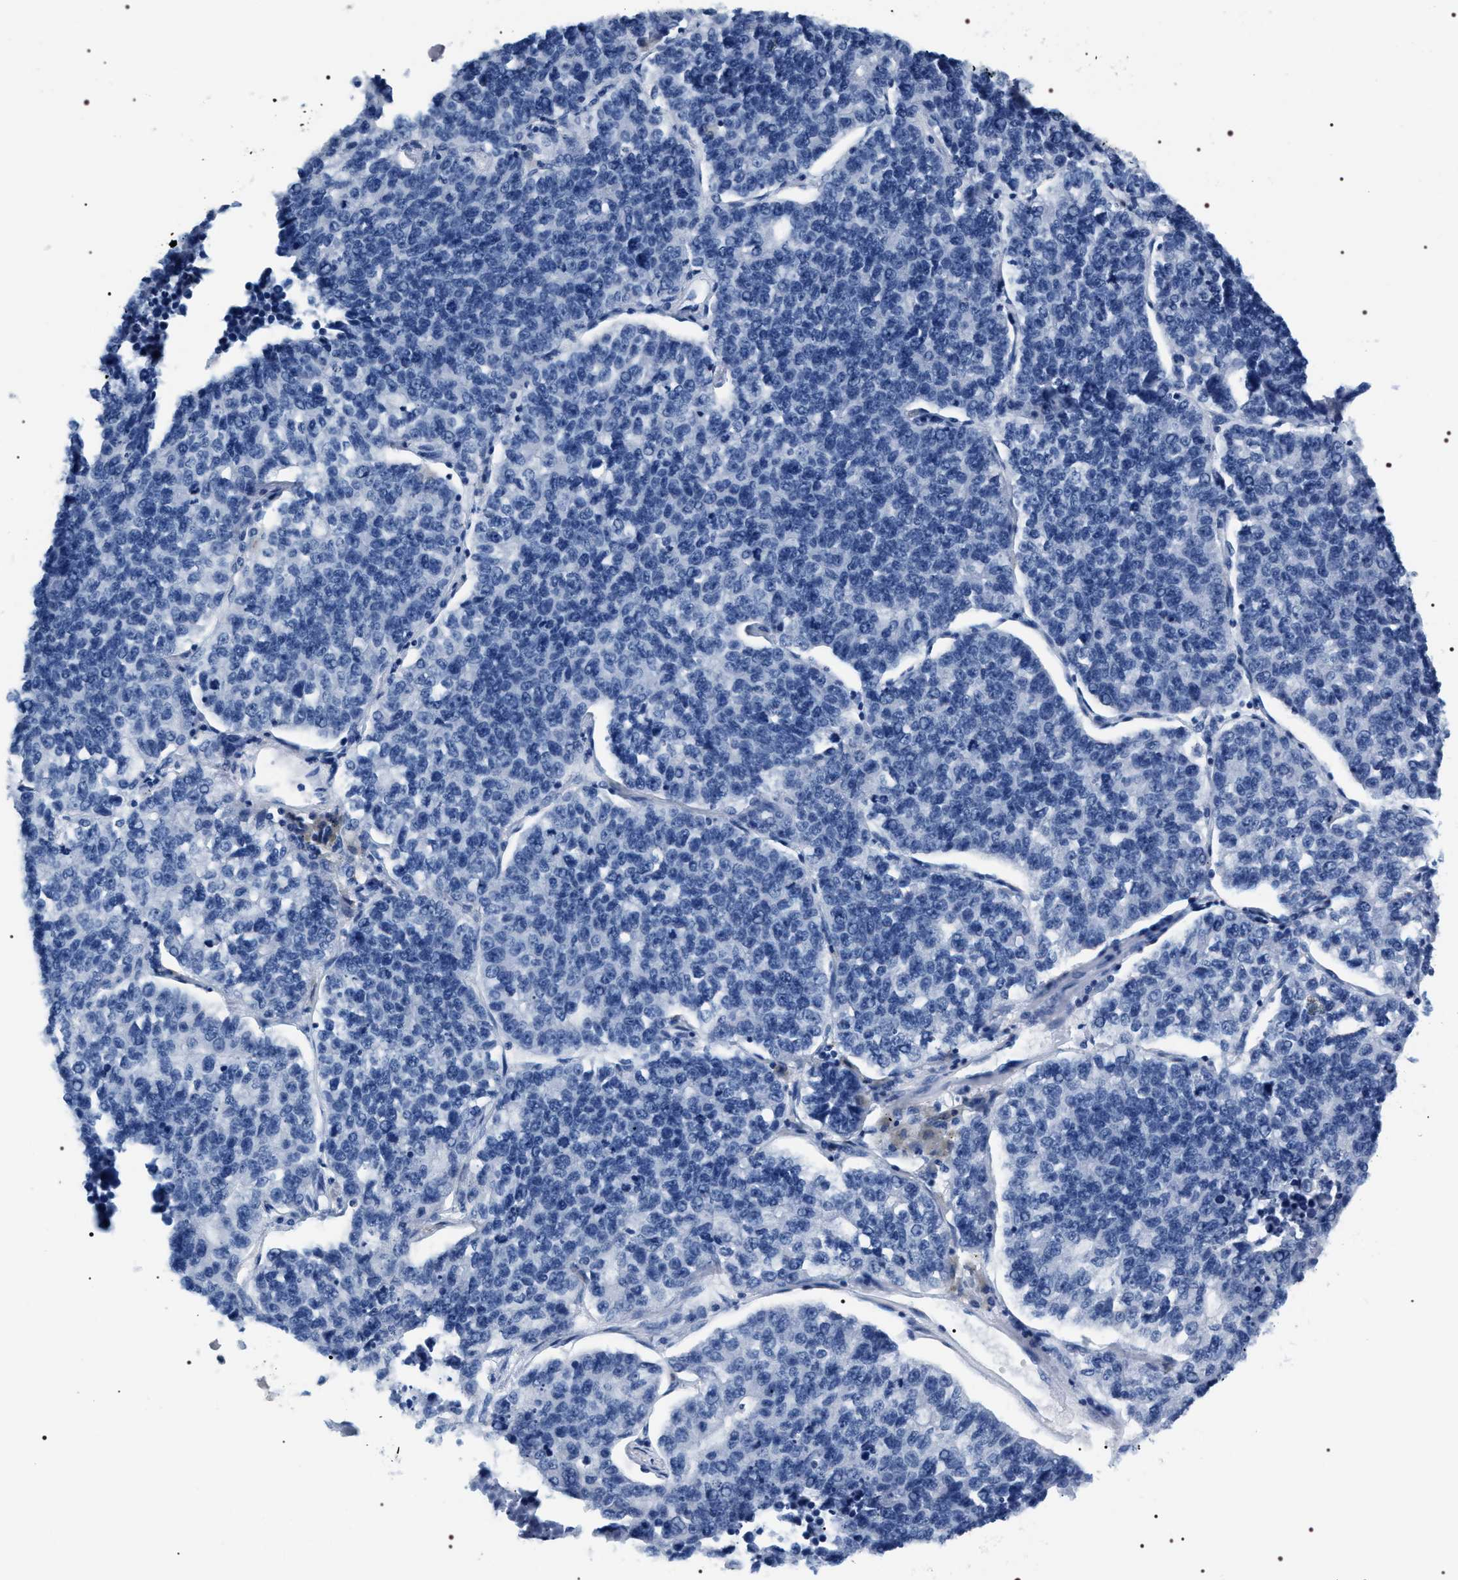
{"staining": {"intensity": "negative", "quantity": "none", "location": "none"}, "tissue": "lung cancer", "cell_type": "Tumor cells", "image_type": "cancer", "snomed": [{"axis": "morphology", "description": "Adenocarcinoma, NOS"}, {"axis": "topography", "description": "Lung"}], "caption": "Tumor cells show no significant protein staining in lung adenocarcinoma.", "gene": "ADH4", "patient": {"sex": "male", "age": 49}}